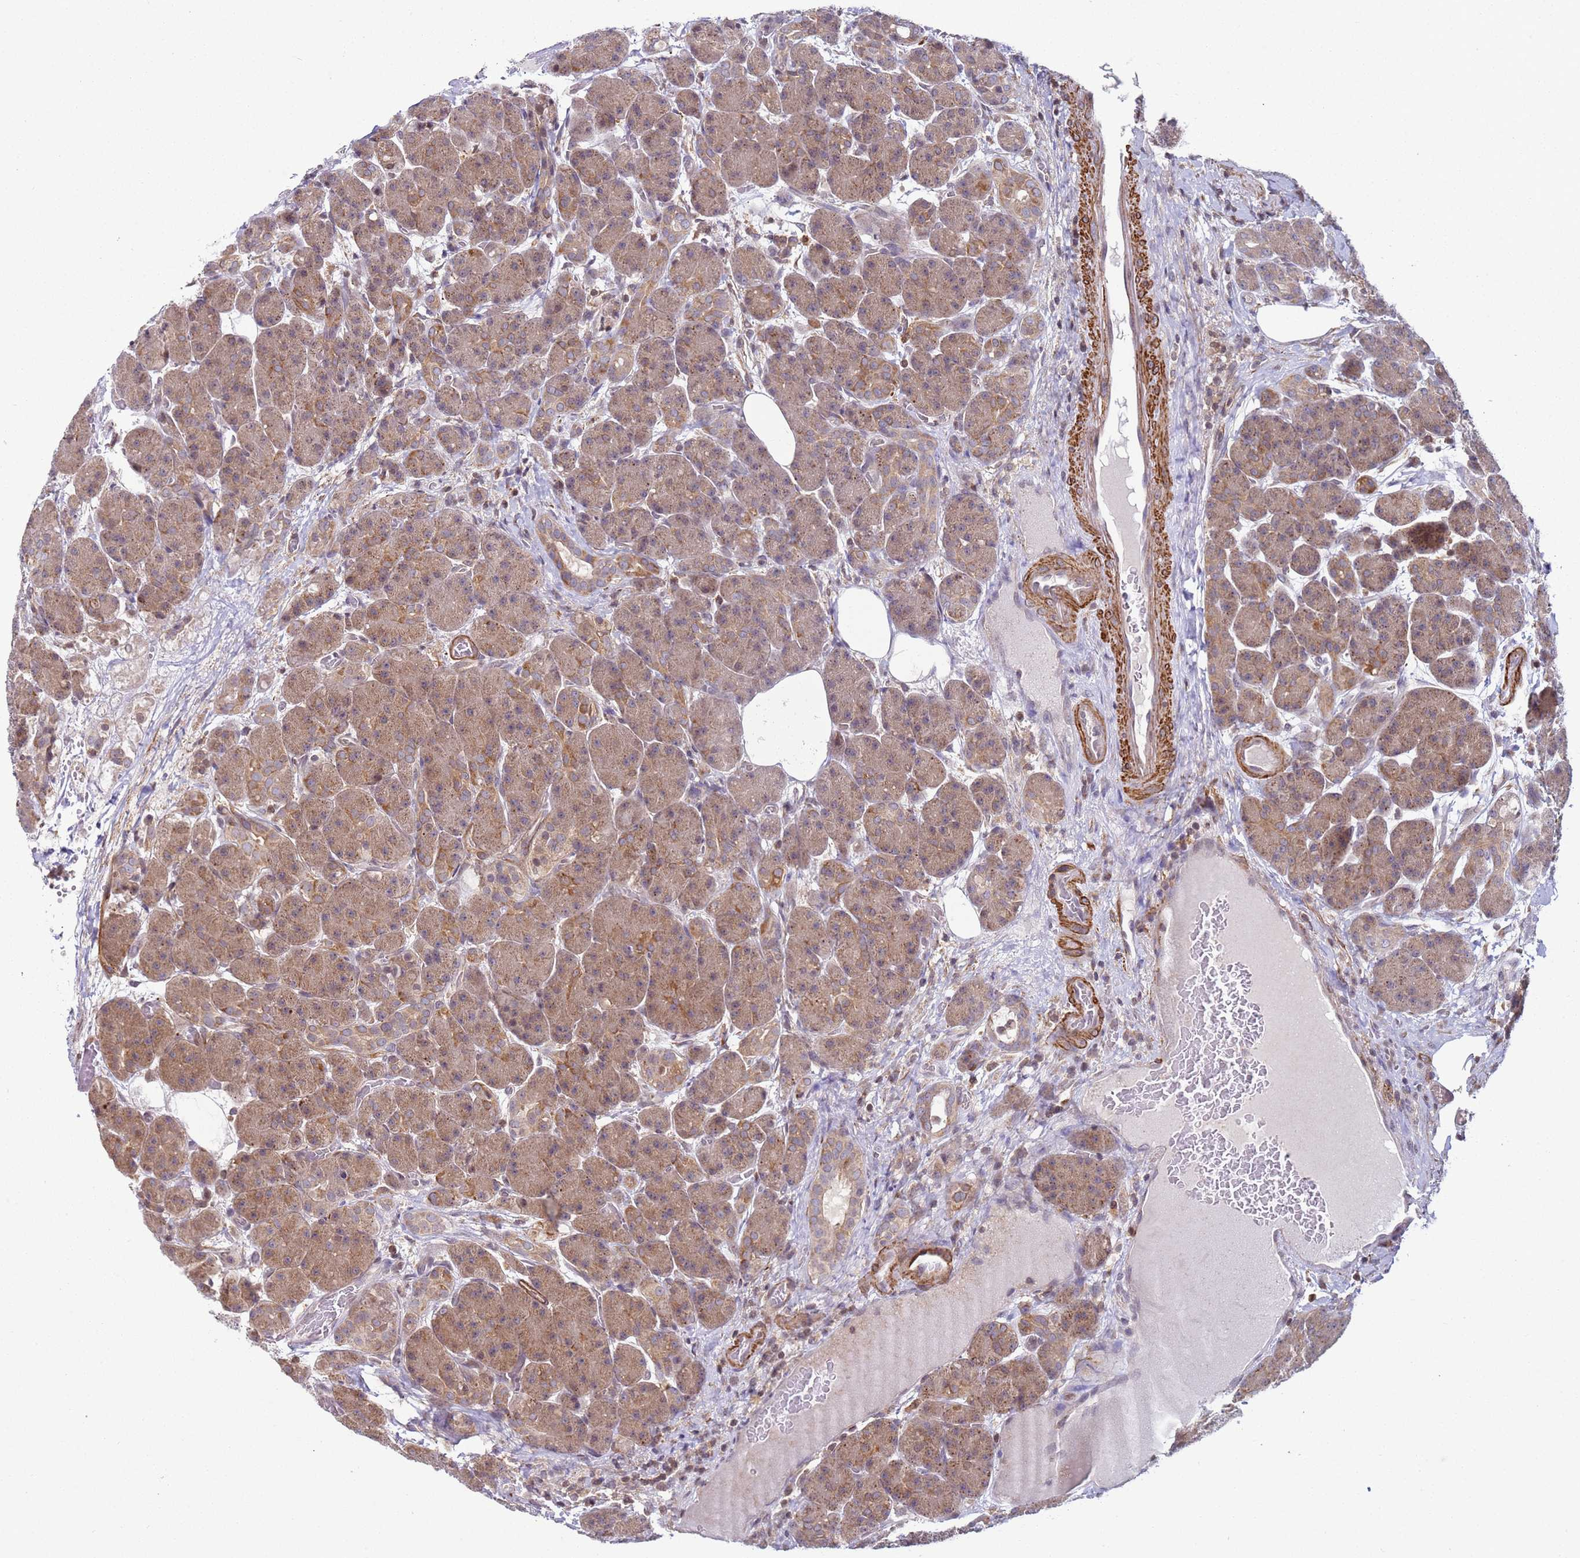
{"staining": {"intensity": "moderate", "quantity": ">75%", "location": "cytoplasmic/membranous"}, "tissue": "pancreas", "cell_type": "Exocrine glandular cells", "image_type": "normal", "snomed": [{"axis": "morphology", "description": "Normal tissue, NOS"}, {"axis": "topography", "description": "Pancreas"}], "caption": "Protein expression analysis of unremarkable pancreas exhibits moderate cytoplasmic/membranous staining in approximately >75% of exocrine glandular cells.", "gene": "SNAPC4", "patient": {"sex": "male", "age": 63}}